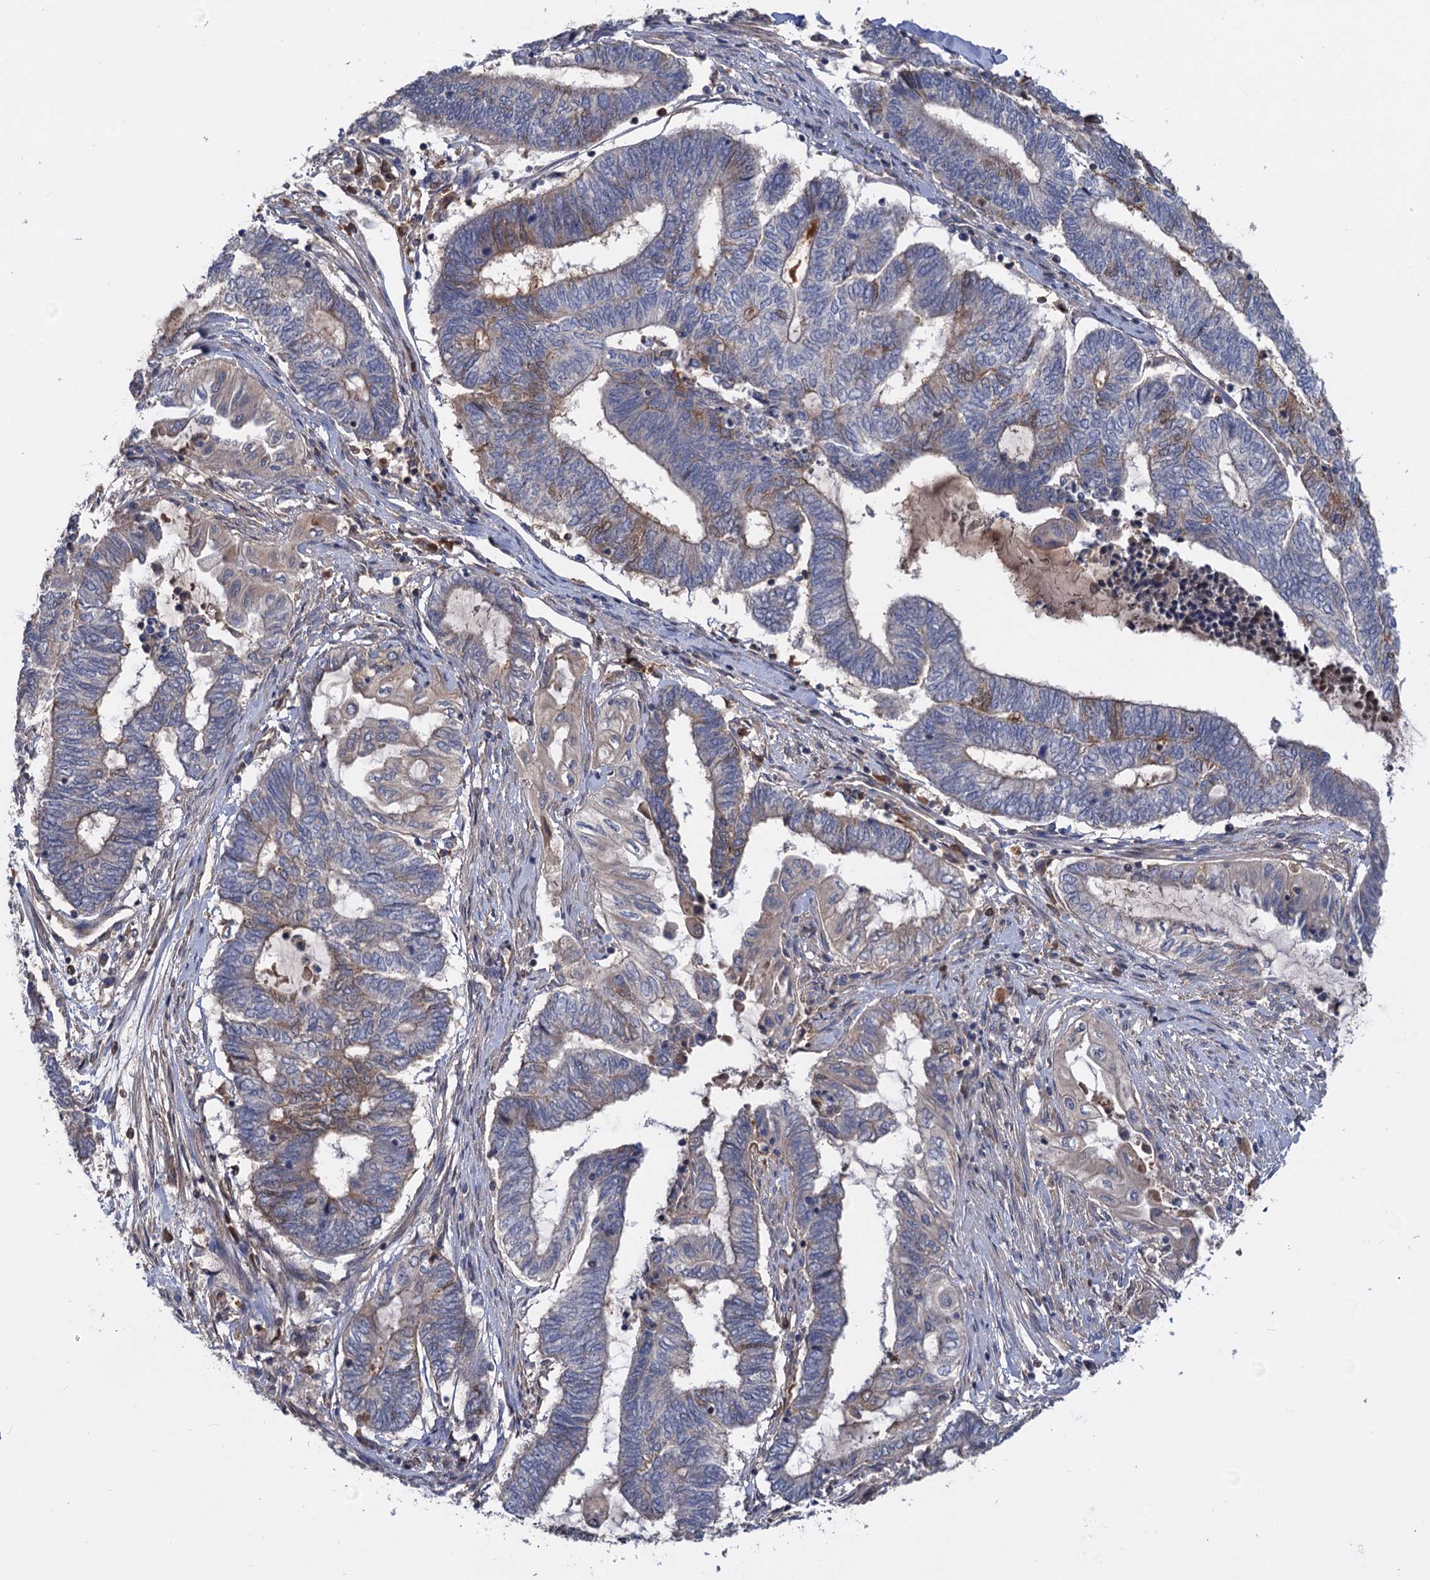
{"staining": {"intensity": "weak", "quantity": "<25%", "location": "cytoplasmic/membranous"}, "tissue": "endometrial cancer", "cell_type": "Tumor cells", "image_type": "cancer", "snomed": [{"axis": "morphology", "description": "Adenocarcinoma, NOS"}, {"axis": "topography", "description": "Uterus"}, {"axis": "topography", "description": "Endometrium"}], "caption": "Human endometrial cancer stained for a protein using immunohistochemistry (IHC) exhibits no expression in tumor cells.", "gene": "DGKA", "patient": {"sex": "female", "age": 70}}